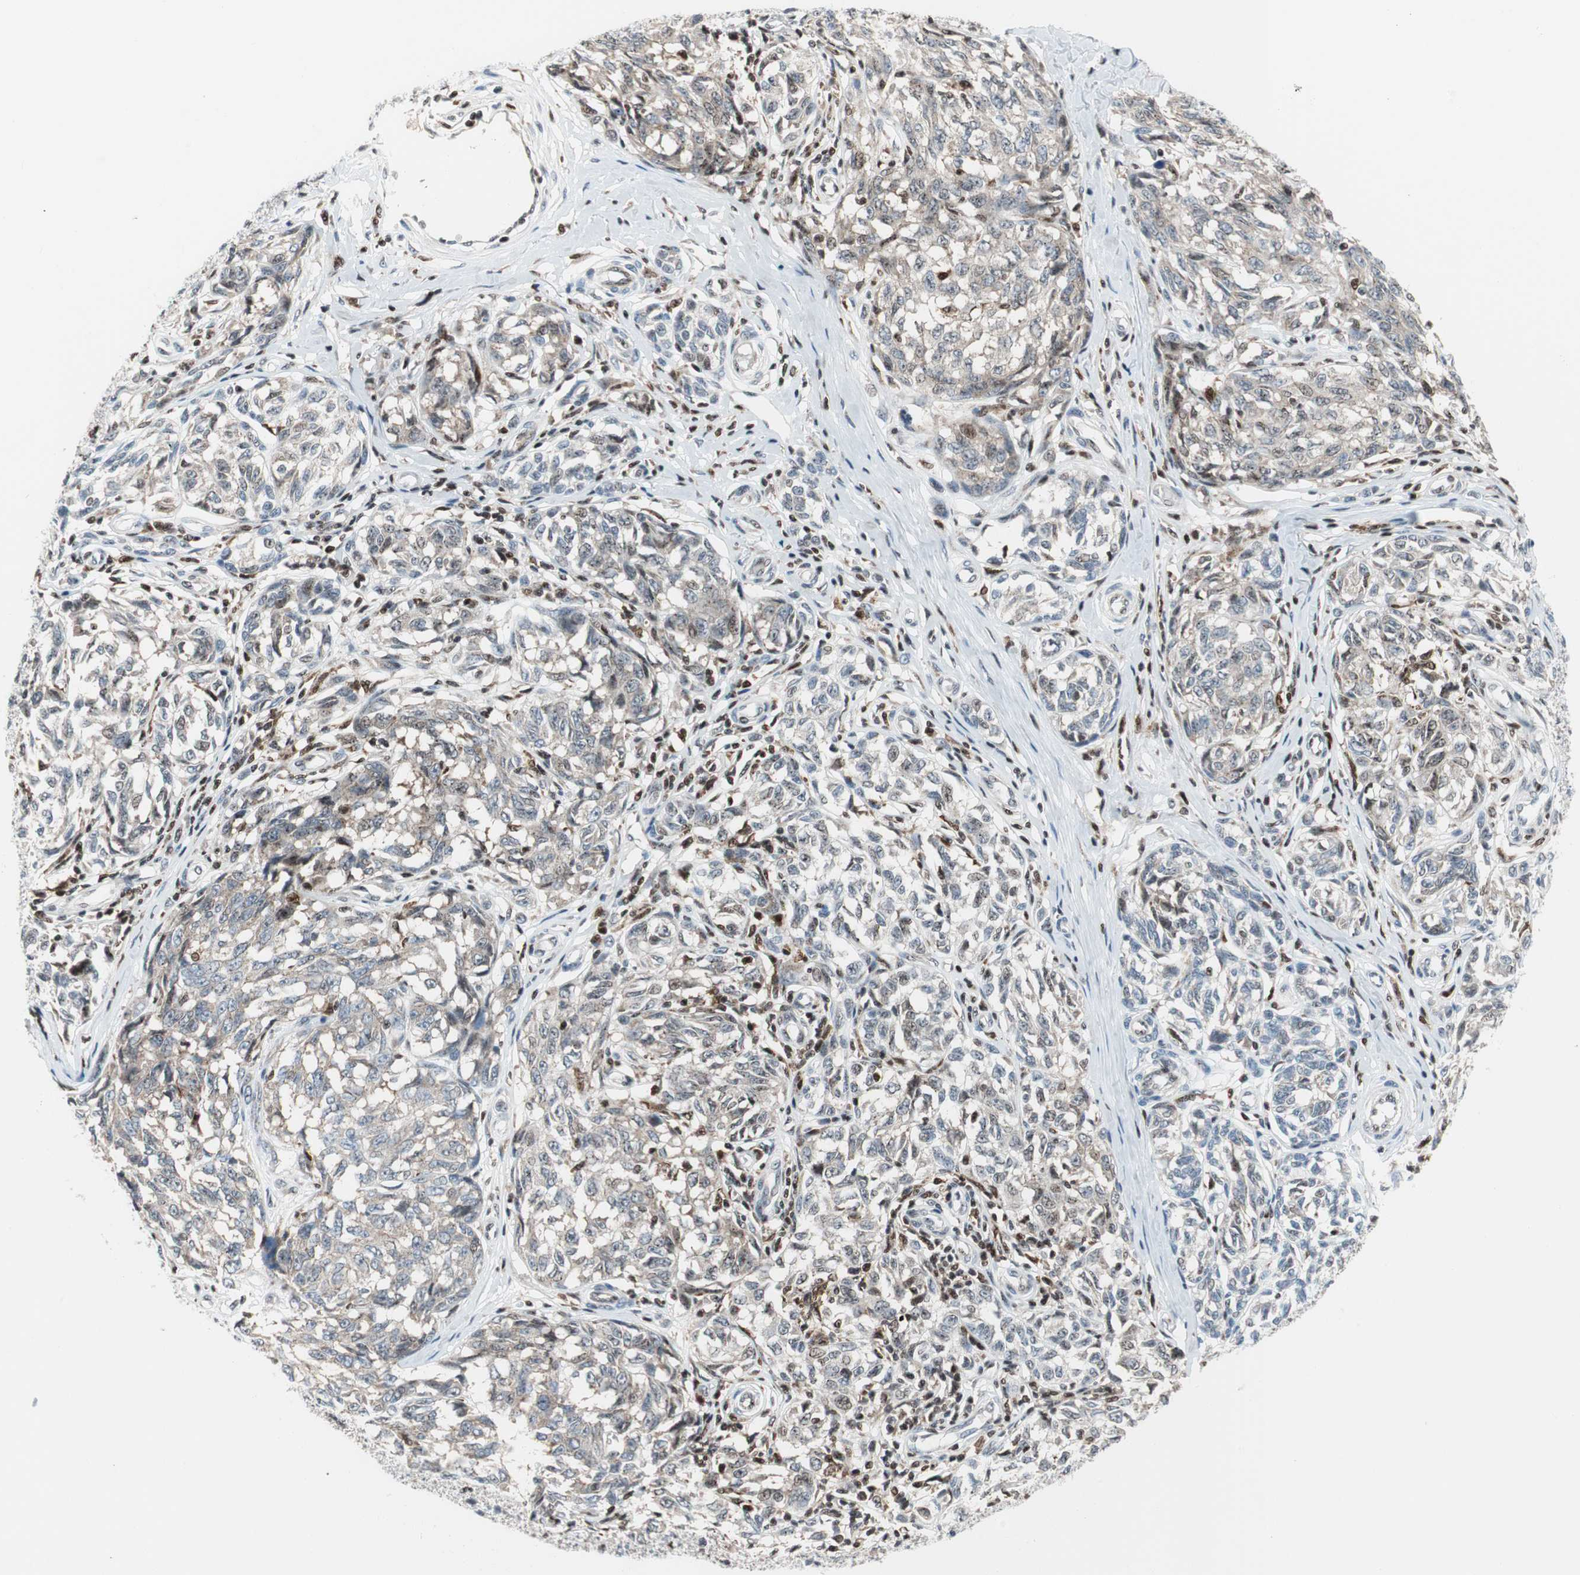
{"staining": {"intensity": "weak", "quantity": "25%-75%", "location": "cytoplasmic/membranous"}, "tissue": "melanoma", "cell_type": "Tumor cells", "image_type": "cancer", "snomed": [{"axis": "morphology", "description": "Malignant melanoma, NOS"}, {"axis": "topography", "description": "Skin"}], "caption": "Protein staining by IHC shows weak cytoplasmic/membranous expression in about 25%-75% of tumor cells in malignant melanoma.", "gene": "RGS10", "patient": {"sex": "female", "age": 64}}